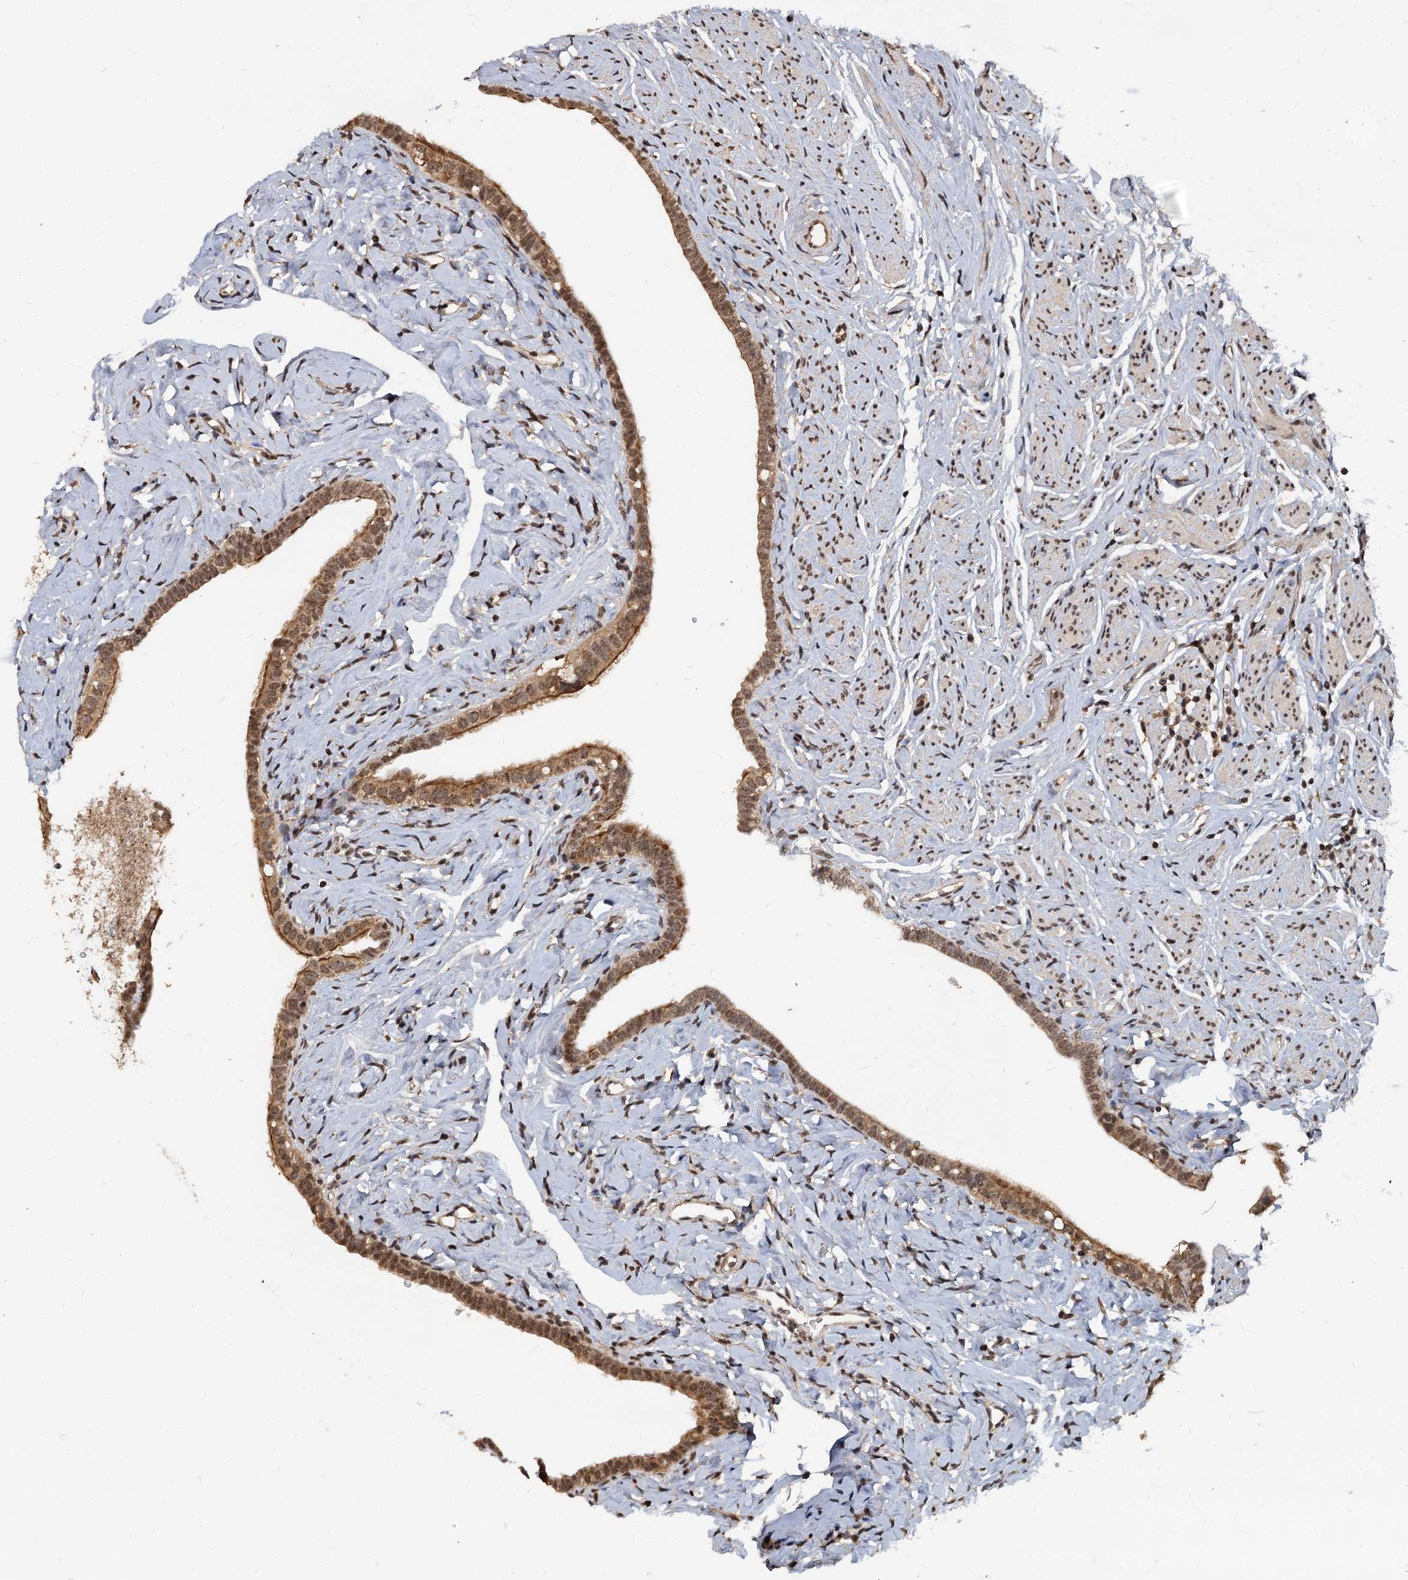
{"staining": {"intensity": "moderate", "quantity": ">75%", "location": "cytoplasmic/membranous,nuclear"}, "tissue": "fallopian tube", "cell_type": "Glandular cells", "image_type": "normal", "snomed": [{"axis": "morphology", "description": "Normal tissue, NOS"}, {"axis": "topography", "description": "Fallopian tube"}], "caption": "Immunohistochemistry image of unremarkable fallopian tube: human fallopian tube stained using immunohistochemistry exhibits medium levels of moderate protein expression localized specifically in the cytoplasmic/membranous,nuclear of glandular cells, appearing as a cytoplasmic/membranous,nuclear brown color.", "gene": "FAM216B", "patient": {"sex": "female", "age": 66}}